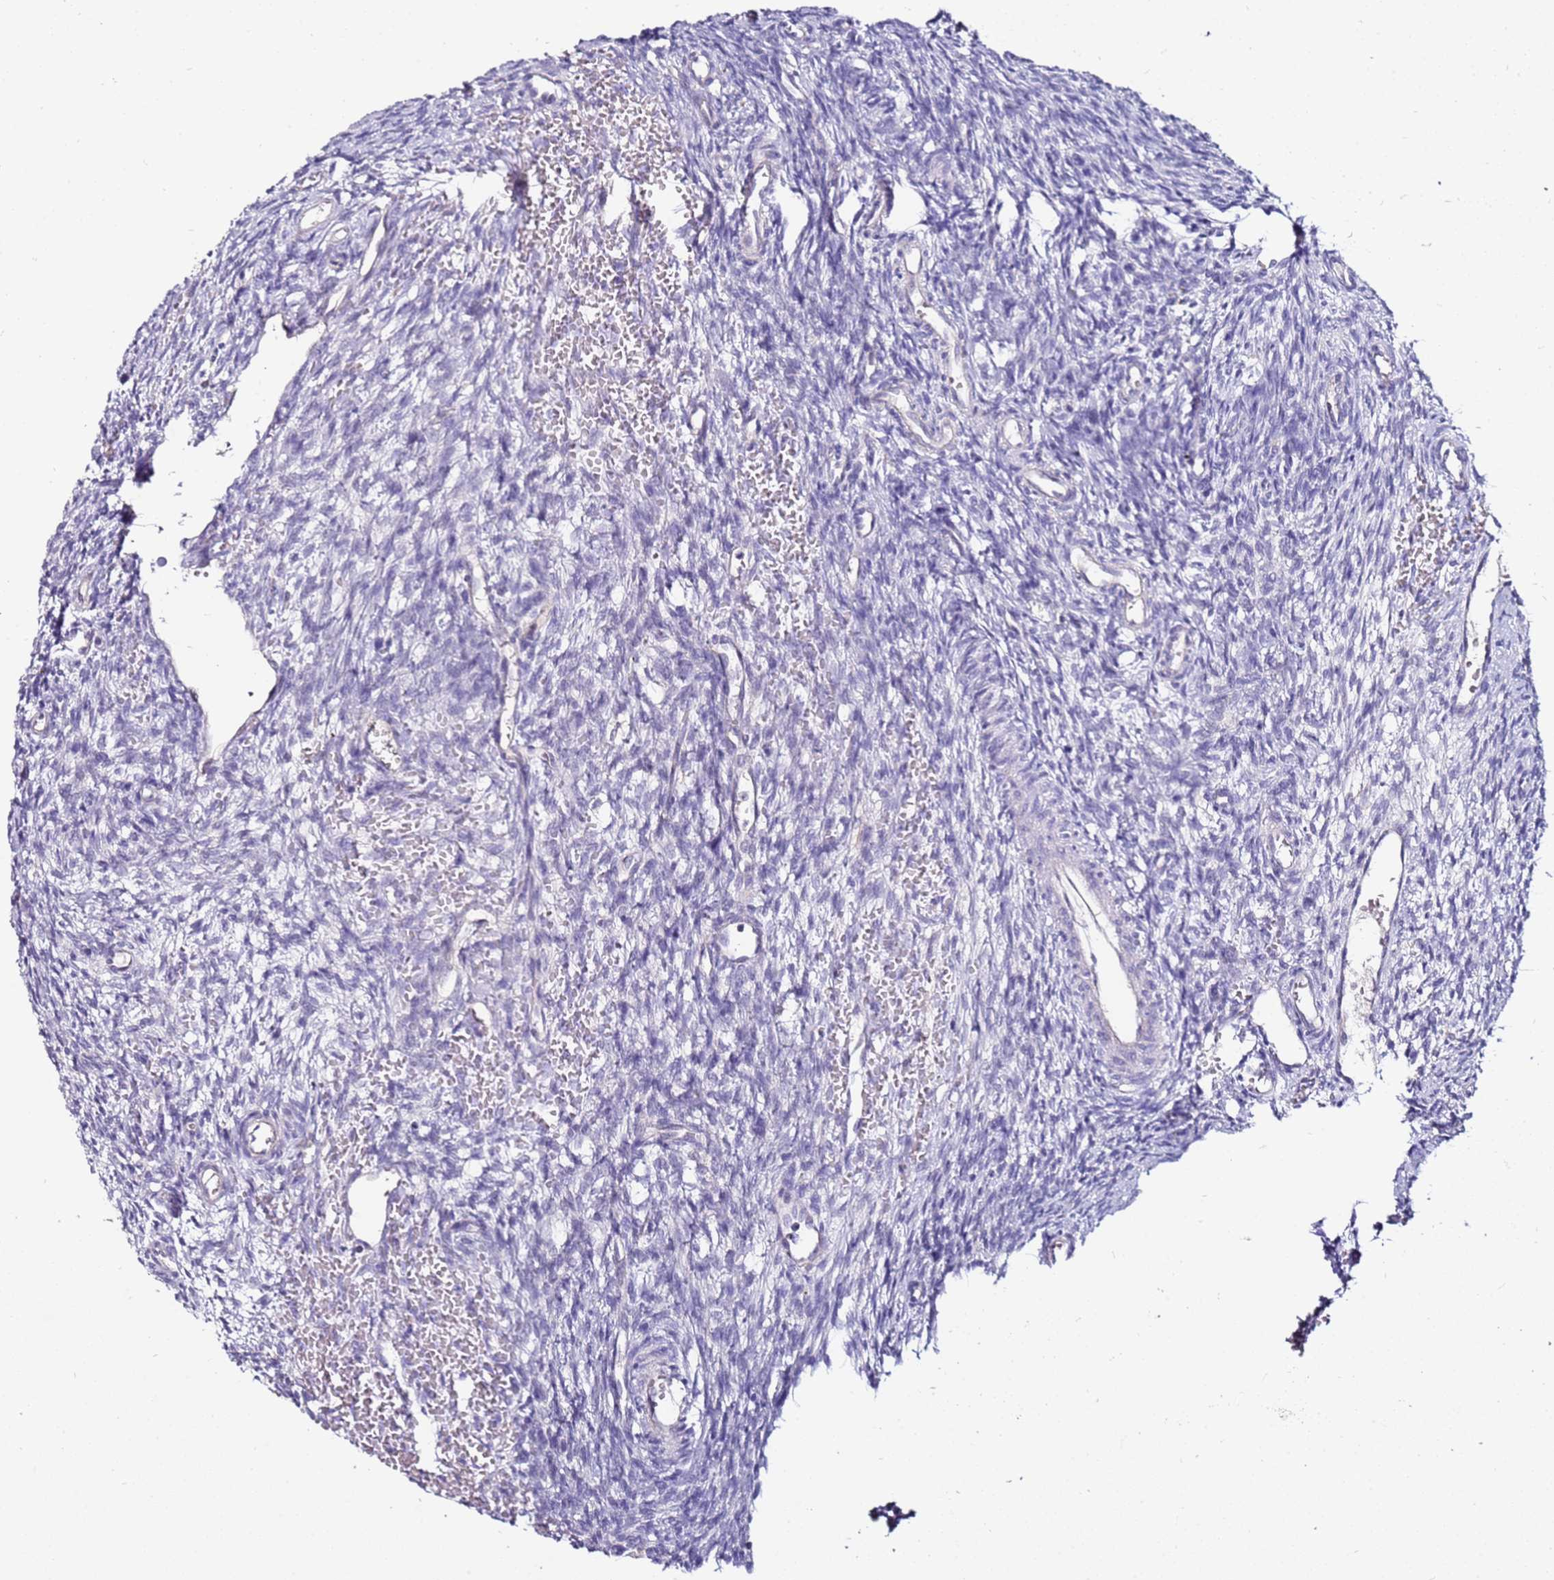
{"staining": {"intensity": "negative", "quantity": "none", "location": "none"}, "tissue": "ovary", "cell_type": "Ovarian stroma cells", "image_type": "normal", "snomed": [{"axis": "morphology", "description": "Normal tissue, NOS"}, {"axis": "topography", "description": "Ovary"}], "caption": "This micrograph is of unremarkable ovary stained with immunohistochemistry to label a protein in brown with the nuclei are counter-stained blue. There is no staining in ovarian stroma cells. The staining is performed using DAB (3,3'-diaminobenzidine) brown chromogen with nuclei counter-stained in using hematoxylin.", "gene": "SRRM5", "patient": {"sex": "female", "age": 39}}